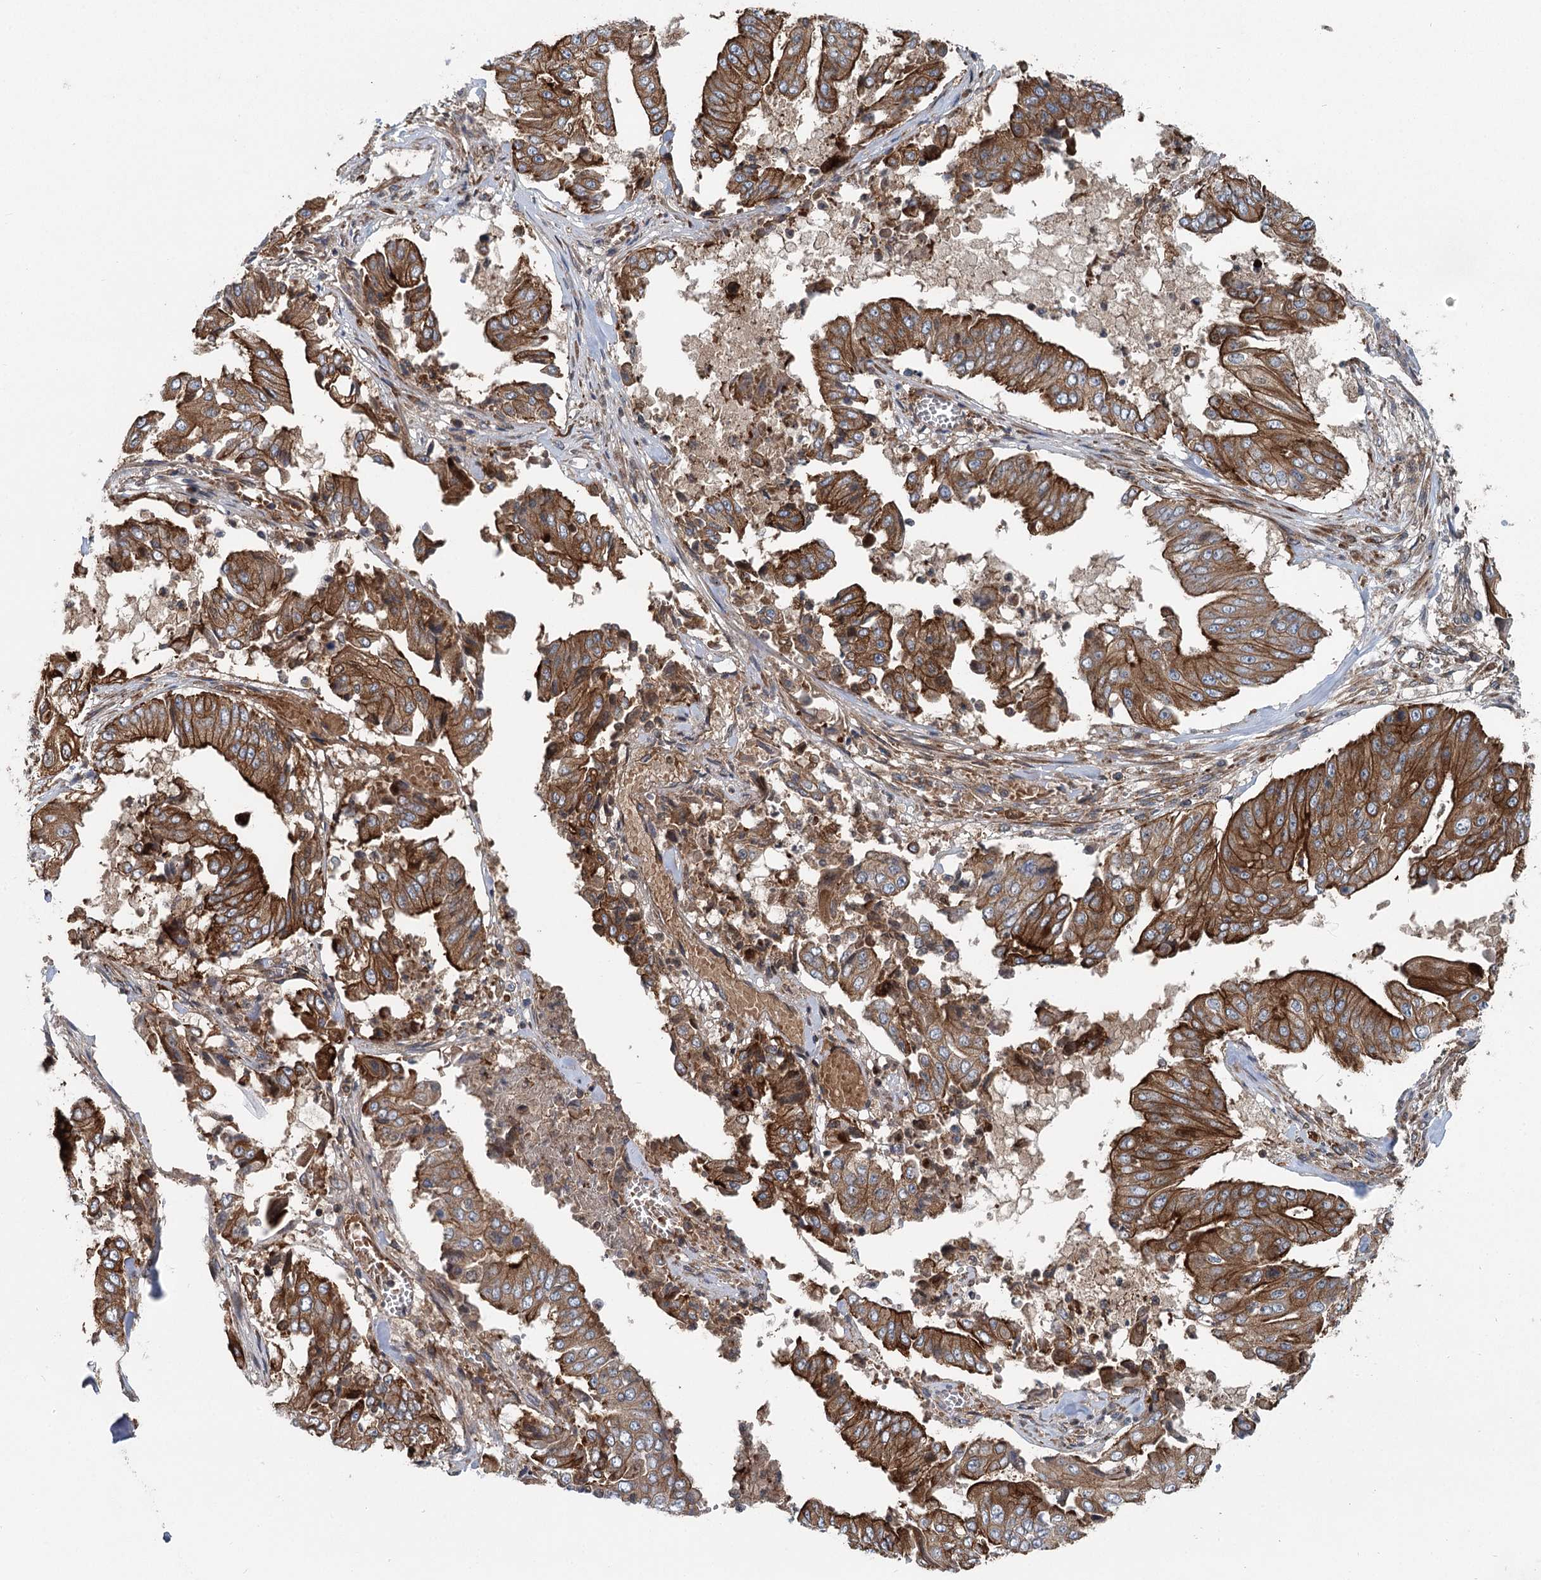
{"staining": {"intensity": "strong", "quantity": ">75%", "location": "cytoplasmic/membranous"}, "tissue": "pancreatic cancer", "cell_type": "Tumor cells", "image_type": "cancer", "snomed": [{"axis": "morphology", "description": "Adenocarcinoma, NOS"}, {"axis": "topography", "description": "Pancreas"}], "caption": "Immunohistochemical staining of pancreatic cancer displays strong cytoplasmic/membranous protein expression in approximately >75% of tumor cells. (DAB IHC with brightfield microscopy, high magnification).", "gene": "IQSEC1", "patient": {"sex": "female", "age": 77}}